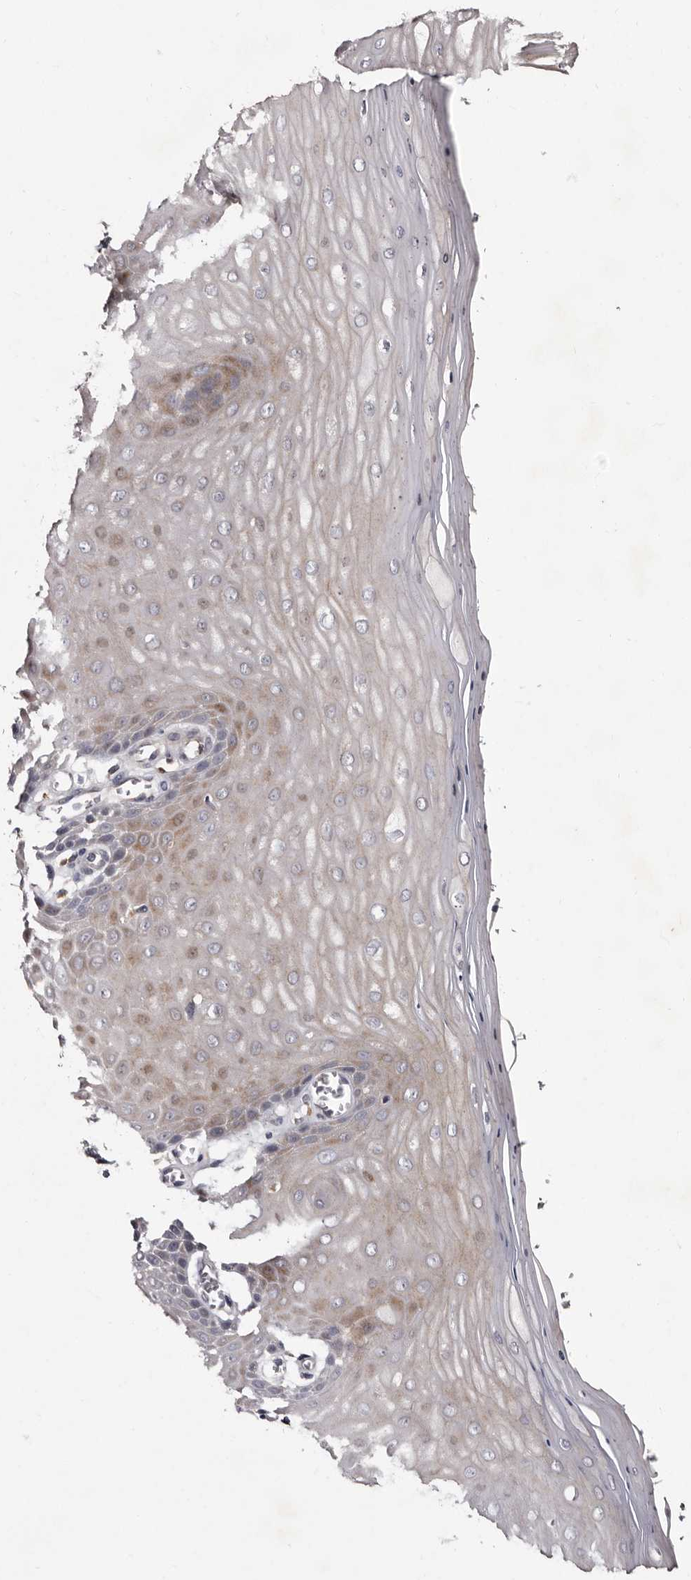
{"staining": {"intensity": "weak", "quantity": ">75%", "location": "cytoplasmic/membranous"}, "tissue": "cervix", "cell_type": "Glandular cells", "image_type": "normal", "snomed": [{"axis": "morphology", "description": "Normal tissue, NOS"}, {"axis": "topography", "description": "Cervix"}], "caption": "Weak cytoplasmic/membranous expression is seen in about >75% of glandular cells in unremarkable cervix.", "gene": "DNPH1", "patient": {"sex": "female", "age": 55}}